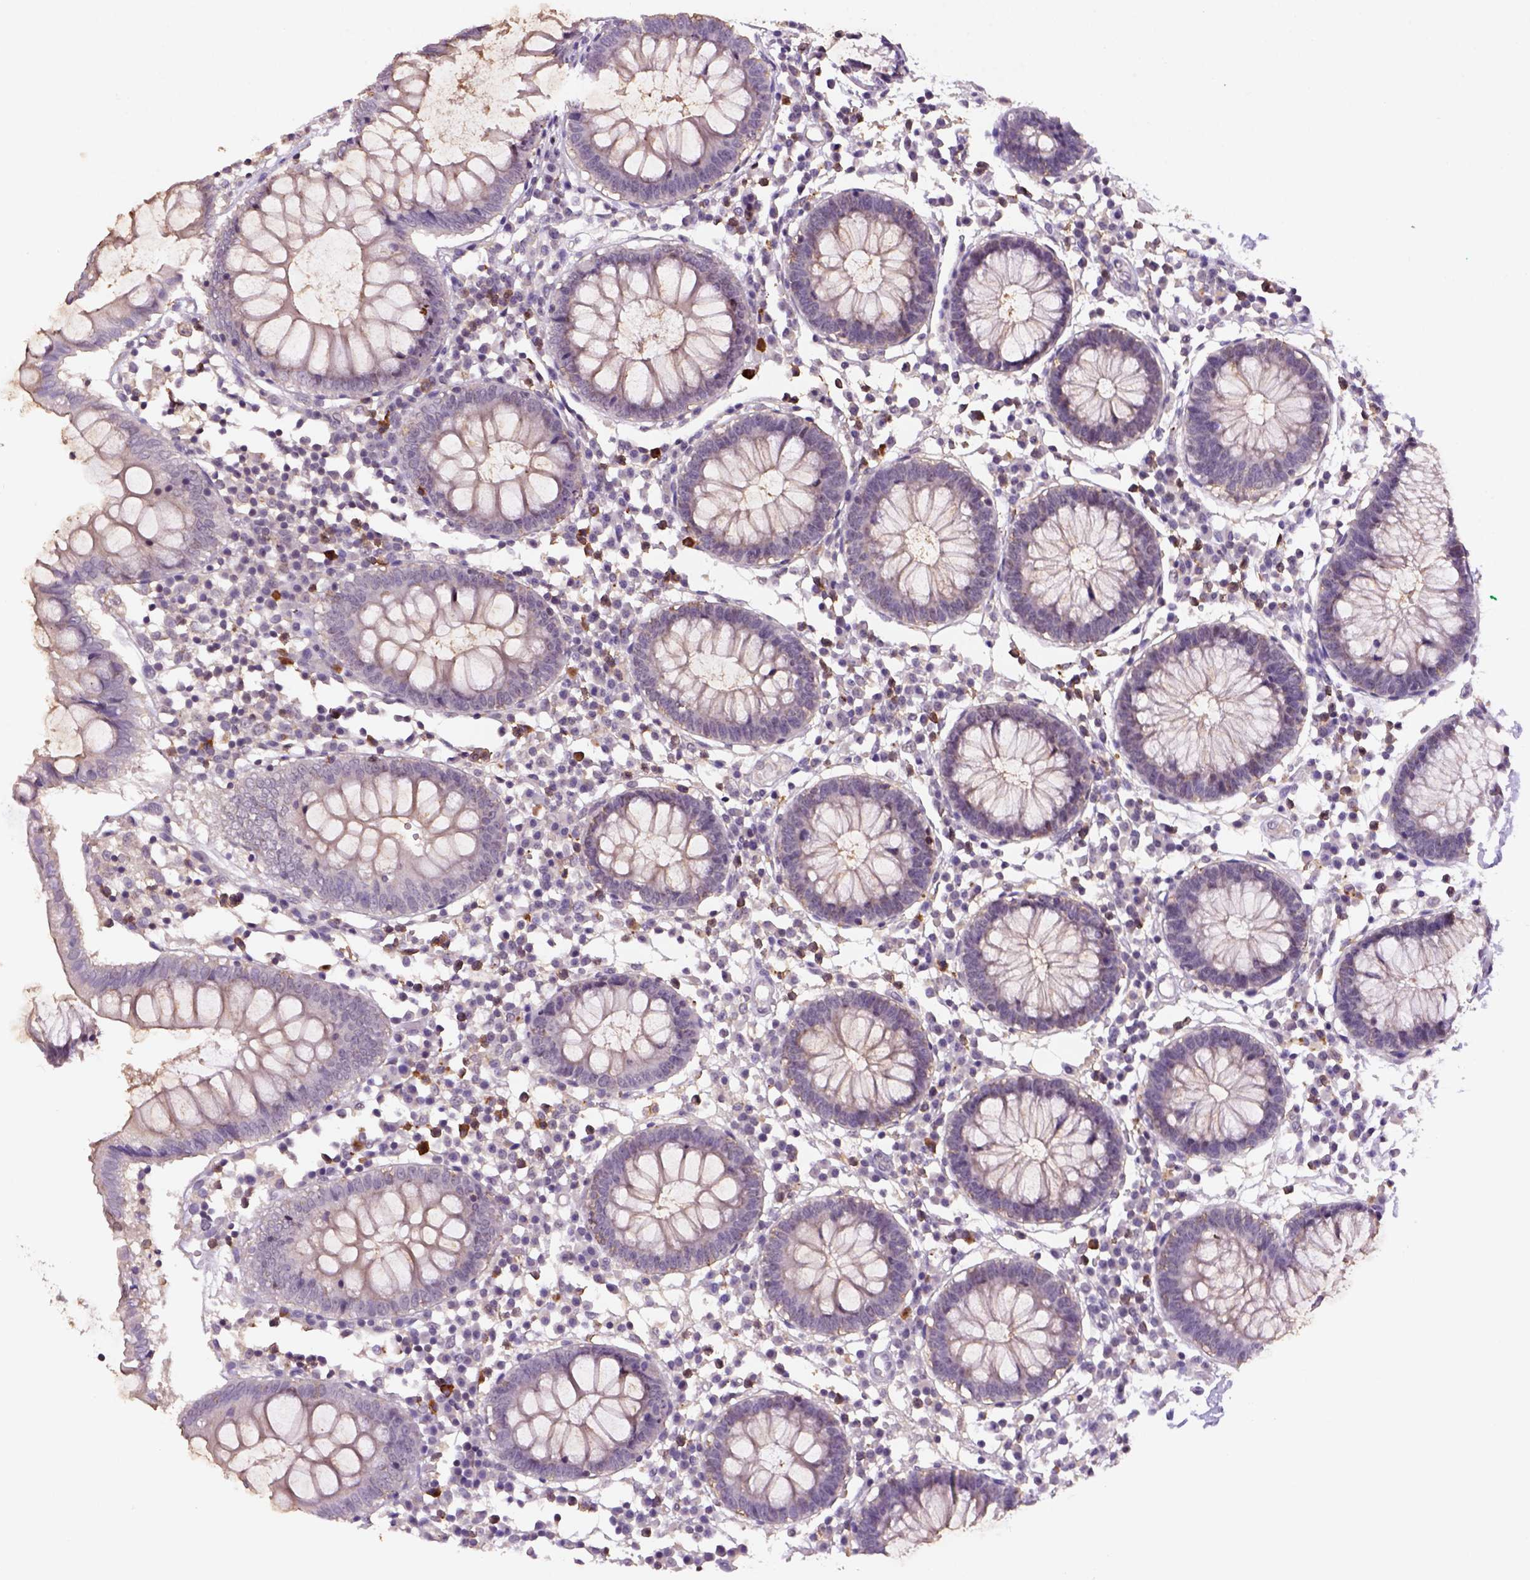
{"staining": {"intensity": "weak", "quantity": ">75%", "location": "cytoplasmic/membranous"}, "tissue": "colon", "cell_type": "Endothelial cells", "image_type": "normal", "snomed": [{"axis": "morphology", "description": "Normal tissue, NOS"}, {"axis": "morphology", "description": "Adenocarcinoma, NOS"}, {"axis": "topography", "description": "Colon"}], "caption": "A high-resolution image shows IHC staining of unremarkable colon, which shows weak cytoplasmic/membranous staining in approximately >75% of endothelial cells.", "gene": "SCML4", "patient": {"sex": "male", "age": 83}}